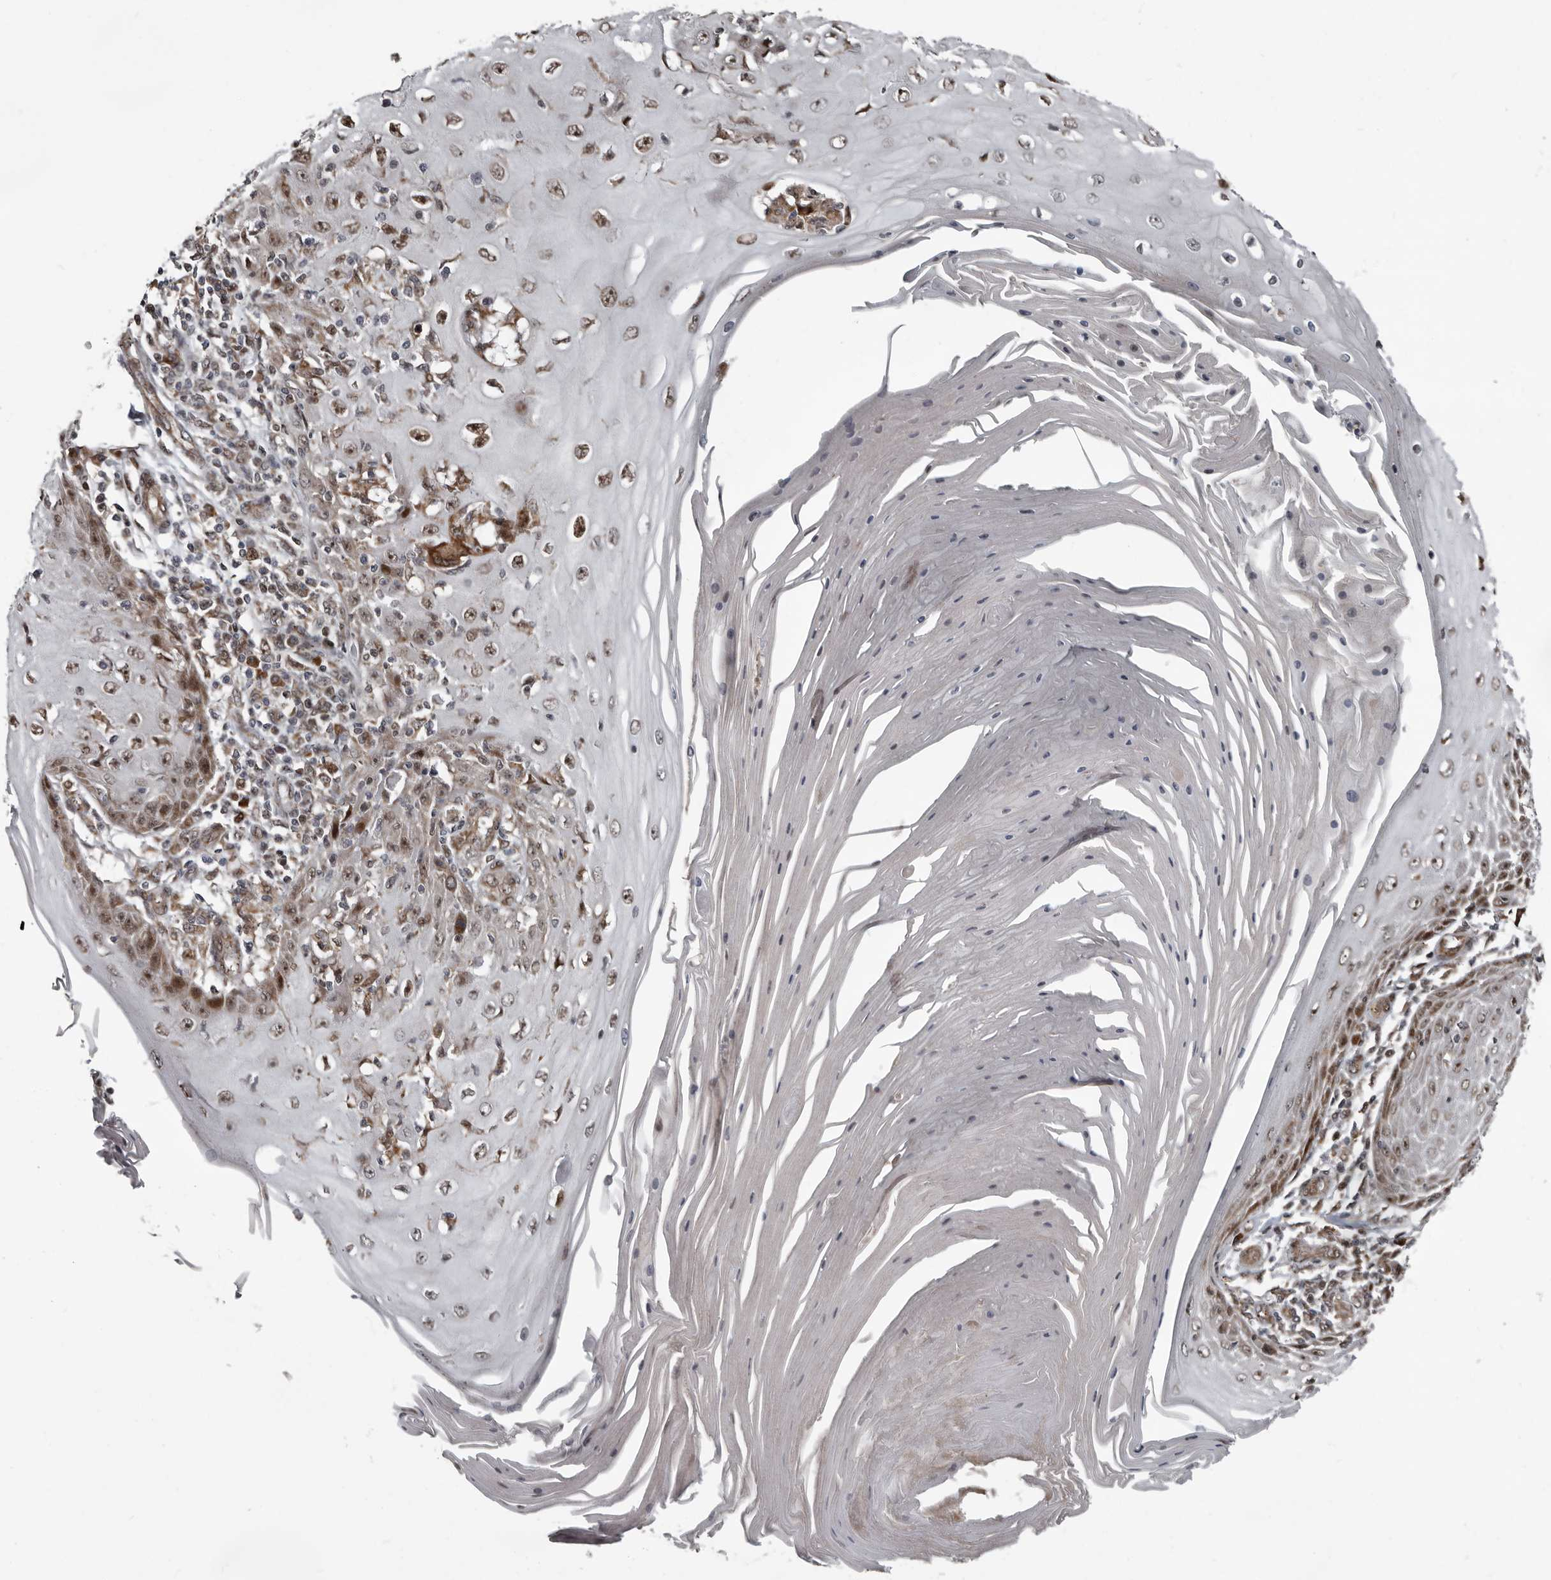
{"staining": {"intensity": "moderate", "quantity": ">75%", "location": "nuclear"}, "tissue": "skin cancer", "cell_type": "Tumor cells", "image_type": "cancer", "snomed": [{"axis": "morphology", "description": "Squamous cell carcinoma, NOS"}, {"axis": "topography", "description": "Skin"}], "caption": "IHC image of skin cancer stained for a protein (brown), which reveals medium levels of moderate nuclear staining in approximately >75% of tumor cells.", "gene": "CHD1L", "patient": {"sex": "female", "age": 73}}